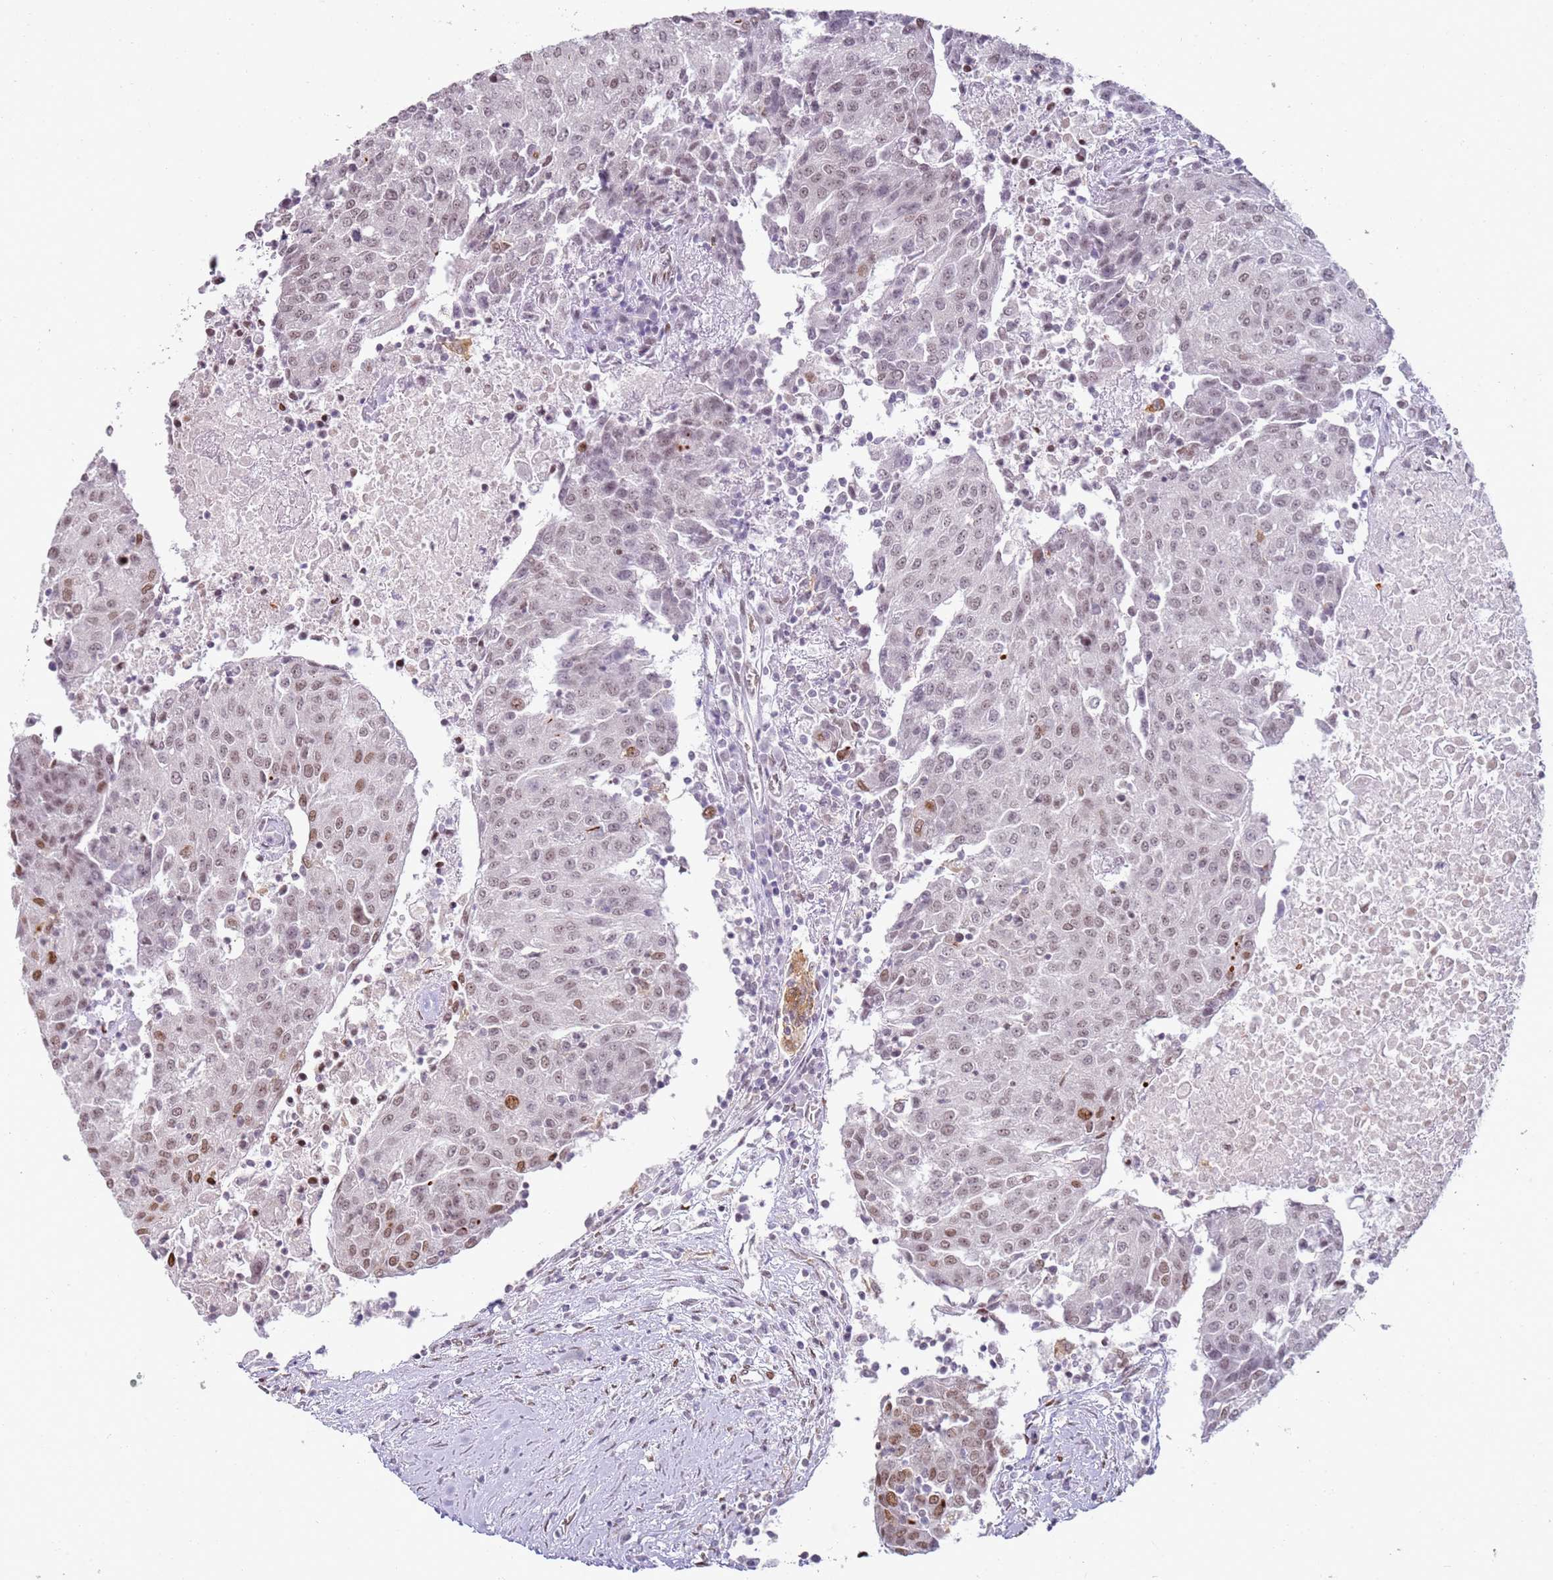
{"staining": {"intensity": "moderate", "quantity": "<25%", "location": "nuclear"}, "tissue": "urothelial cancer", "cell_type": "Tumor cells", "image_type": "cancer", "snomed": [{"axis": "morphology", "description": "Urothelial carcinoma, High grade"}, {"axis": "topography", "description": "Urinary bladder"}], "caption": "A low amount of moderate nuclear expression is appreciated in approximately <25% of tumor cells in urothelial cancer tissue.", "gene": "PHC2", "patient": {"sex": "female", "age": 85}}